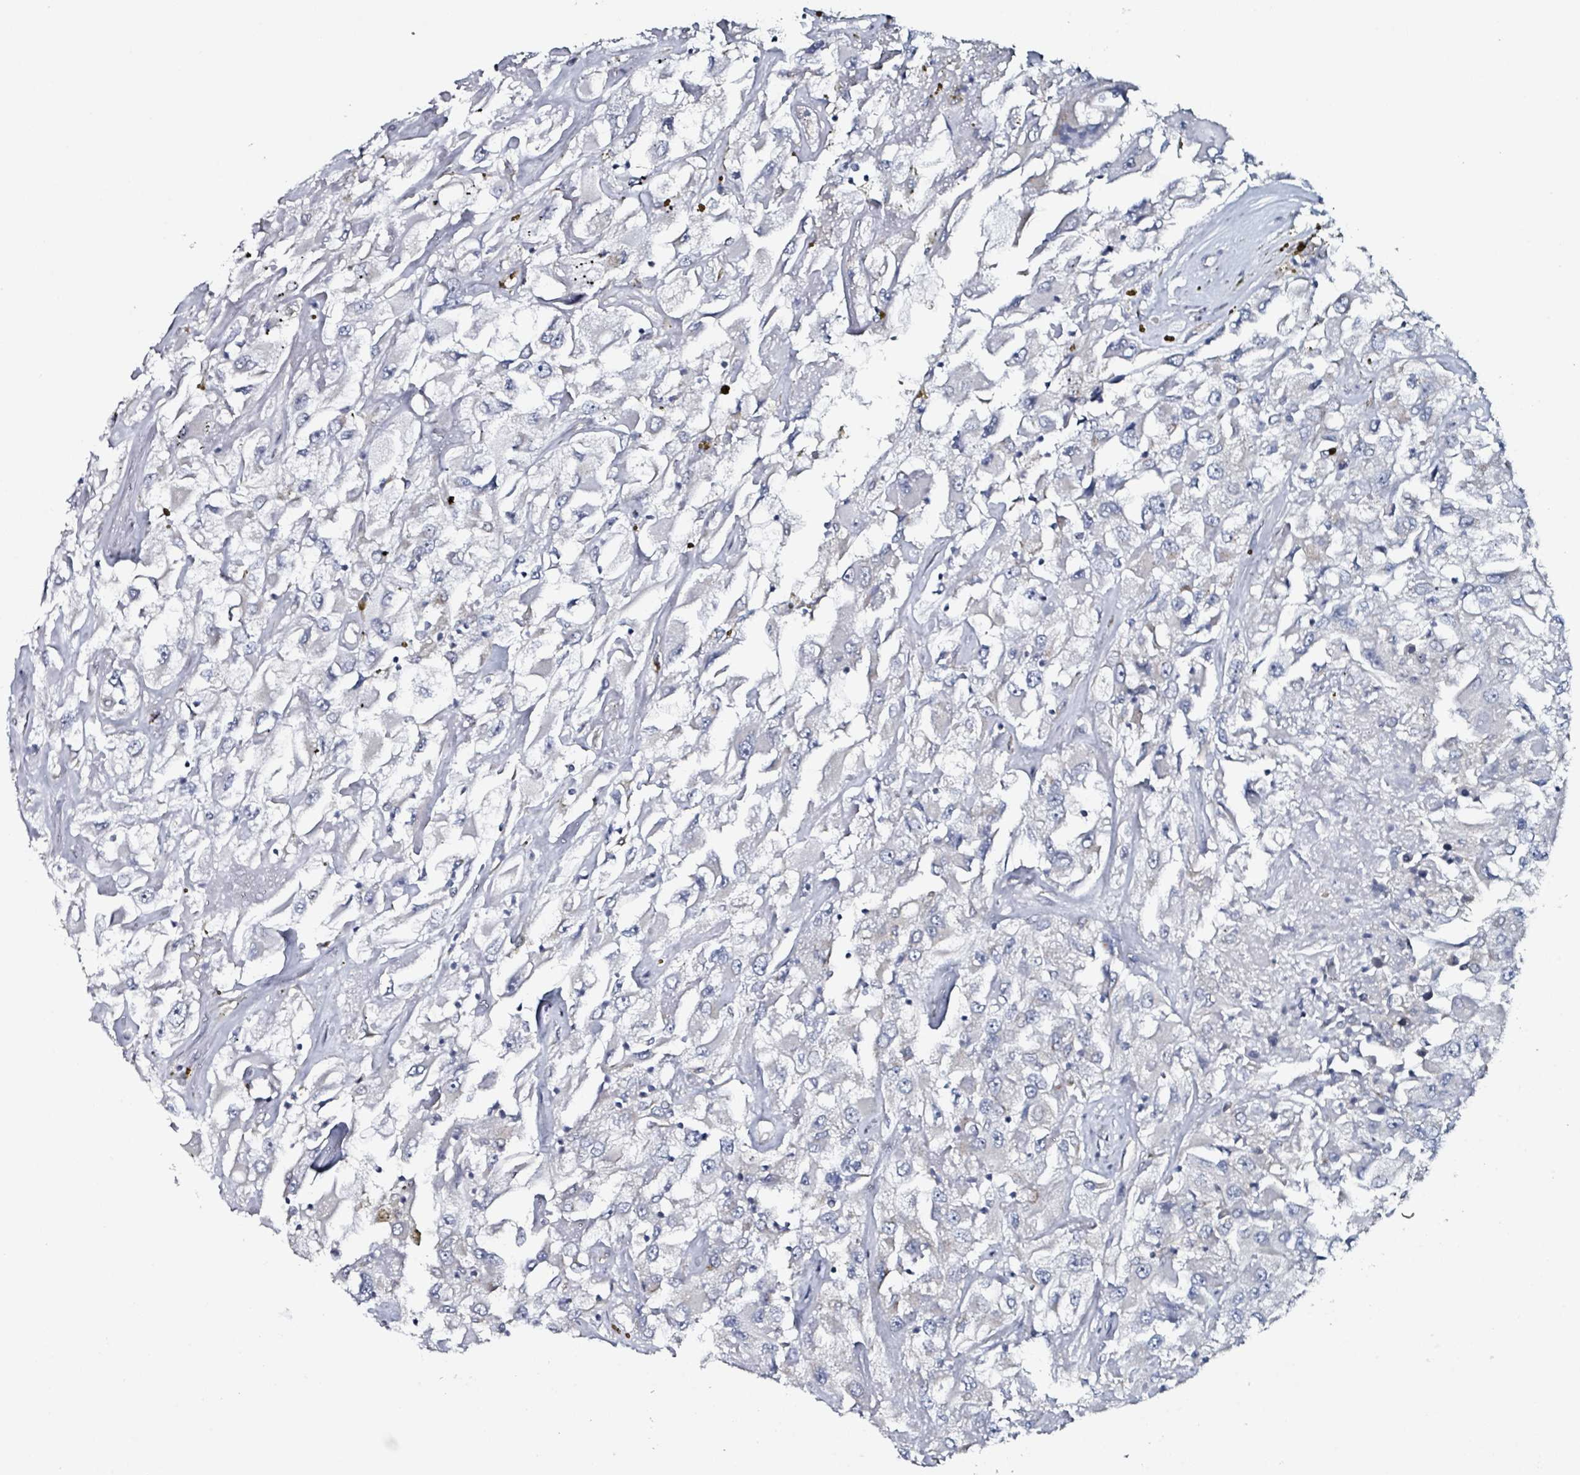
{"staining": {"intensity": "negative", "quantity": "none", "location": "none"}, "tissue": "renal cancer", "cell_type": "Tumor cells", "image_type": "cancer", "snomed": [{"axis": "morphology", "description": "Adenocarcinoma, NOS"}, {"axis": "topography", "description": "Kidney"}], "caption": "An immunohistochemistry (IHC) image of renal cancer (adenocarcinoma) is shown. There is no staining in tumor cells of renal cancer (adenocarcinoma).", "gene": "B3GAT3", "patient": {"sex": "female", "age": 52}}